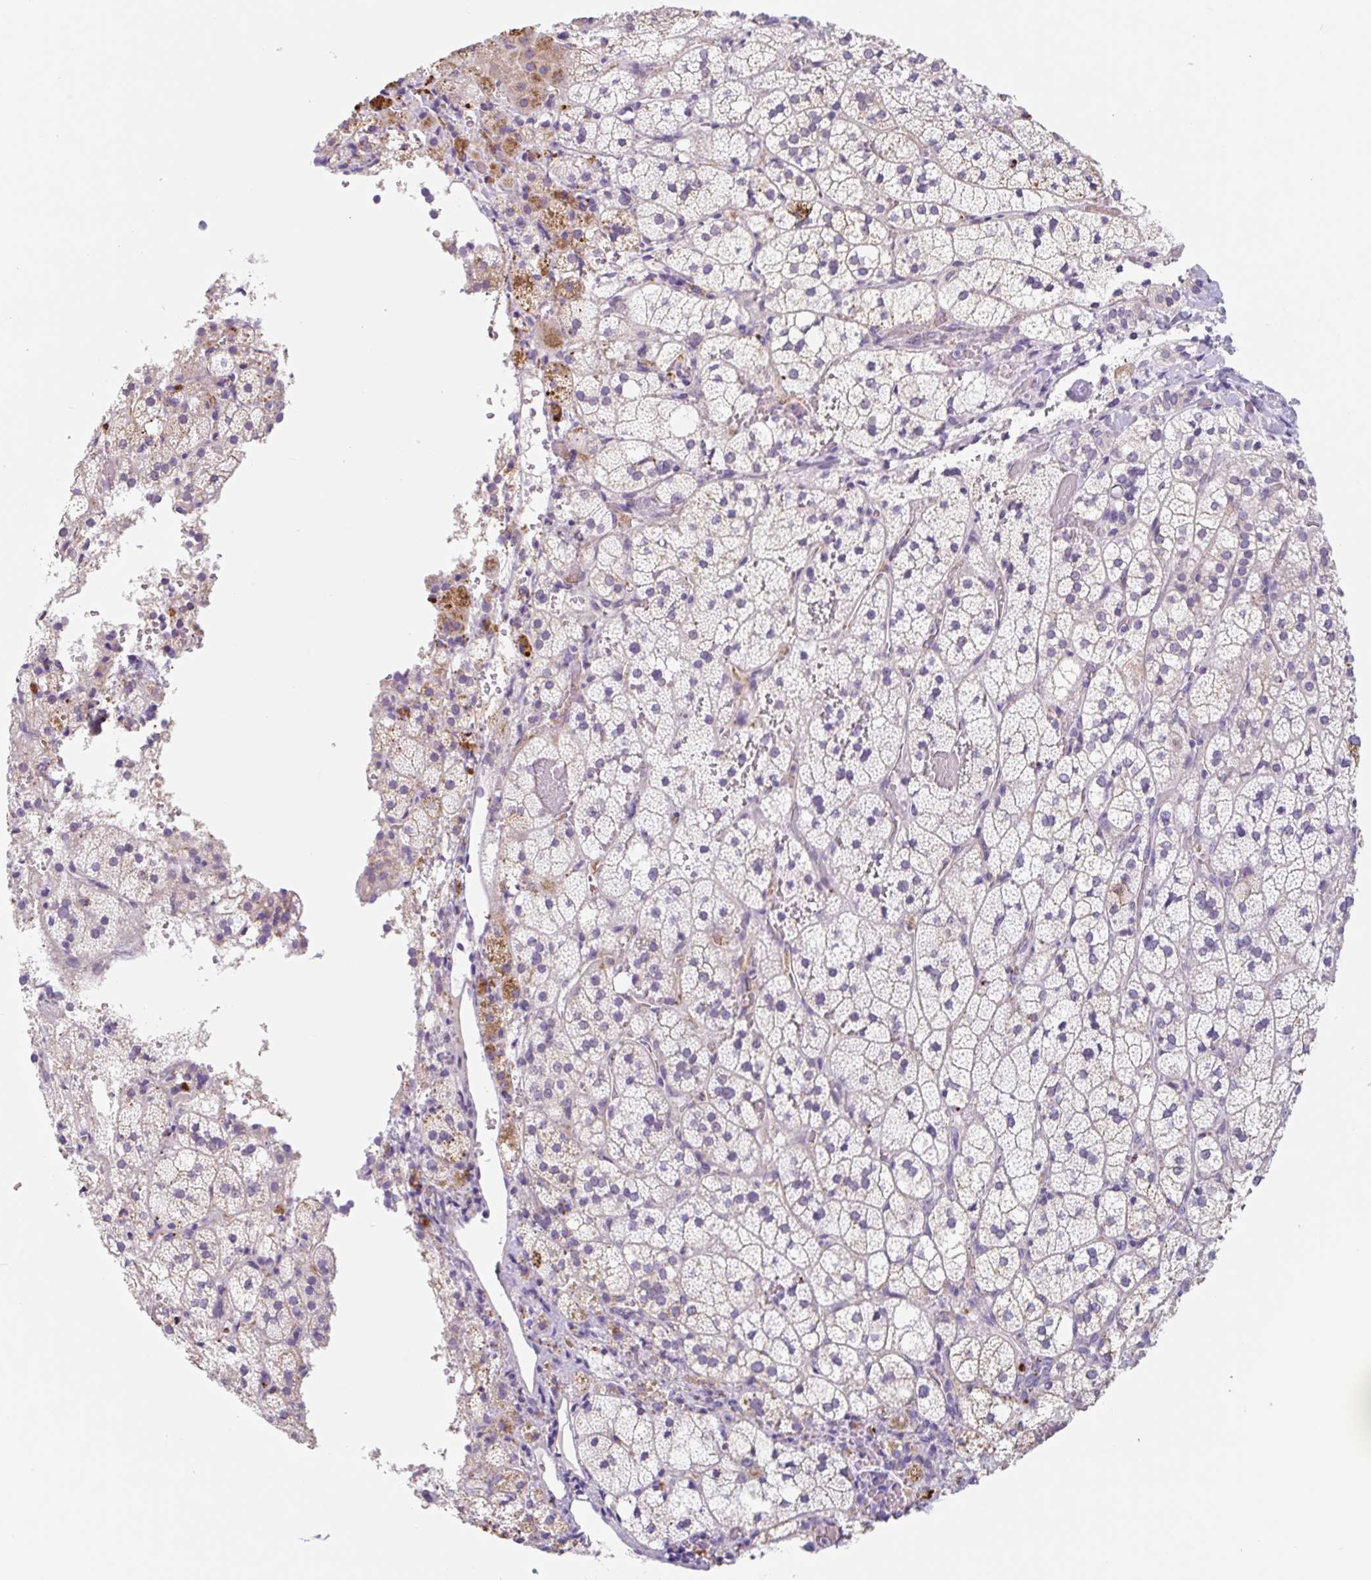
{"staining": {"intensity": "moderate", "quantity": "<25%", "location": "cytoplasmic/membranous"}, "tissue": "adrenal gland", "cell_type": "Glandular cells", "image_type": "normal", "snomed": [{"axis": "morphology", "description": "Normal tissue, NOS"}, {"axis": "topography", "description": "Adrenal gland"}], "caption": "This image displays unremarkable adrenal gland stained with IHC to label a protein in brown. The cytoplasmic/membranous of glandular cells show moderate positivity for the protein. Nuclei are counter-stained blue.", "gene": "LENG9", "patient": {"sex": "male", "age": 53}}